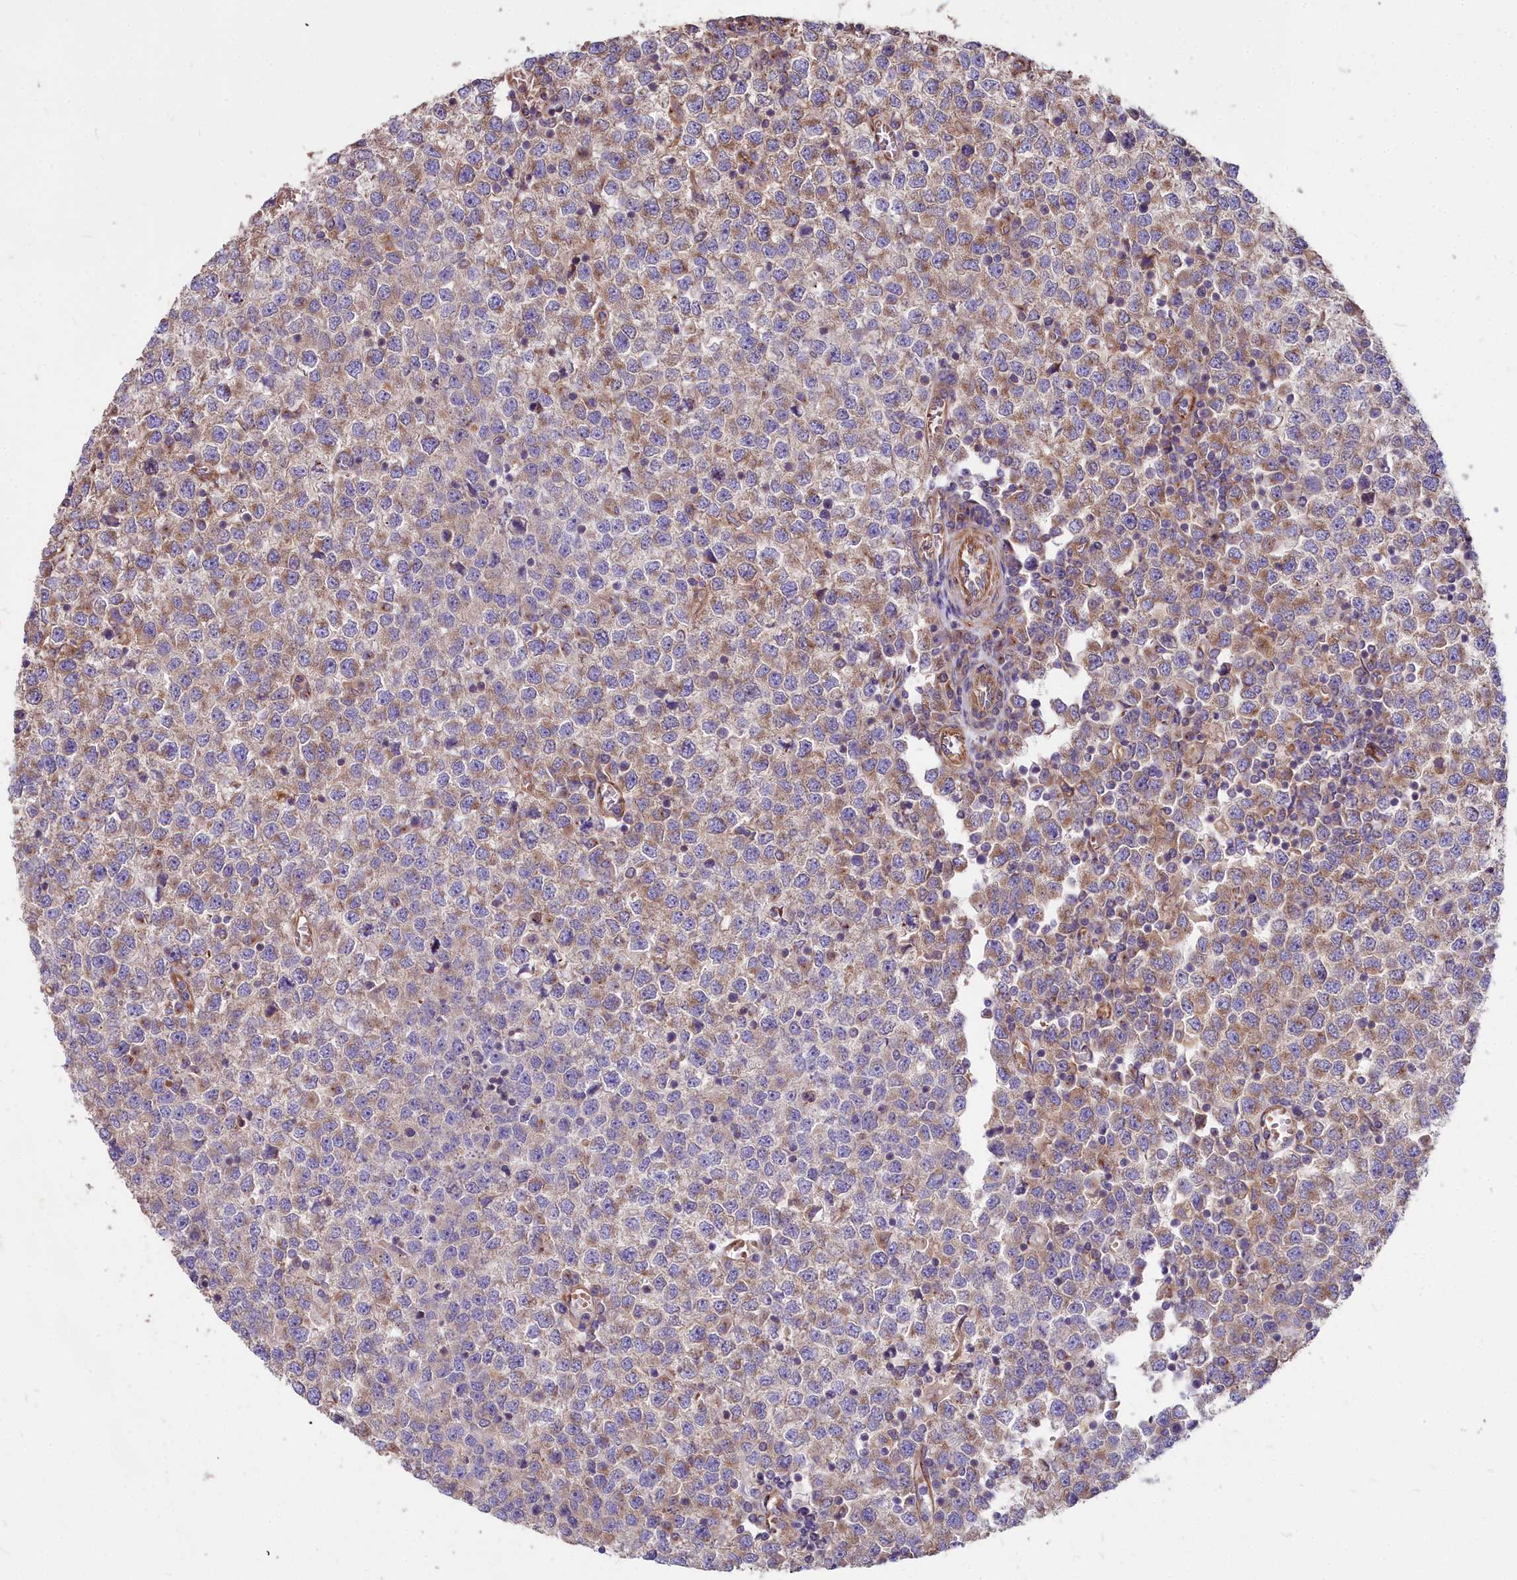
{"staining": {"intensity": "moderate", "quantity": "25%-75%", "location": "cytoplasmic/membranous"}, "tissue": "testis cancer", "cell_type": "Tumor cells", "image_type": "cancer", "snomed": [{"axis": "morphology", "description": "Seminoma, NOS"}, {"axis": "topography", "description": "Testis"}], "caption": "Protein expression analysis of human testis cancer reveals moderate cytoplasmic/membranous expression in about 25%-75% of tumor cells.", "gene": "DCTN3", "patient": {"sex": "male", "age": 65}}